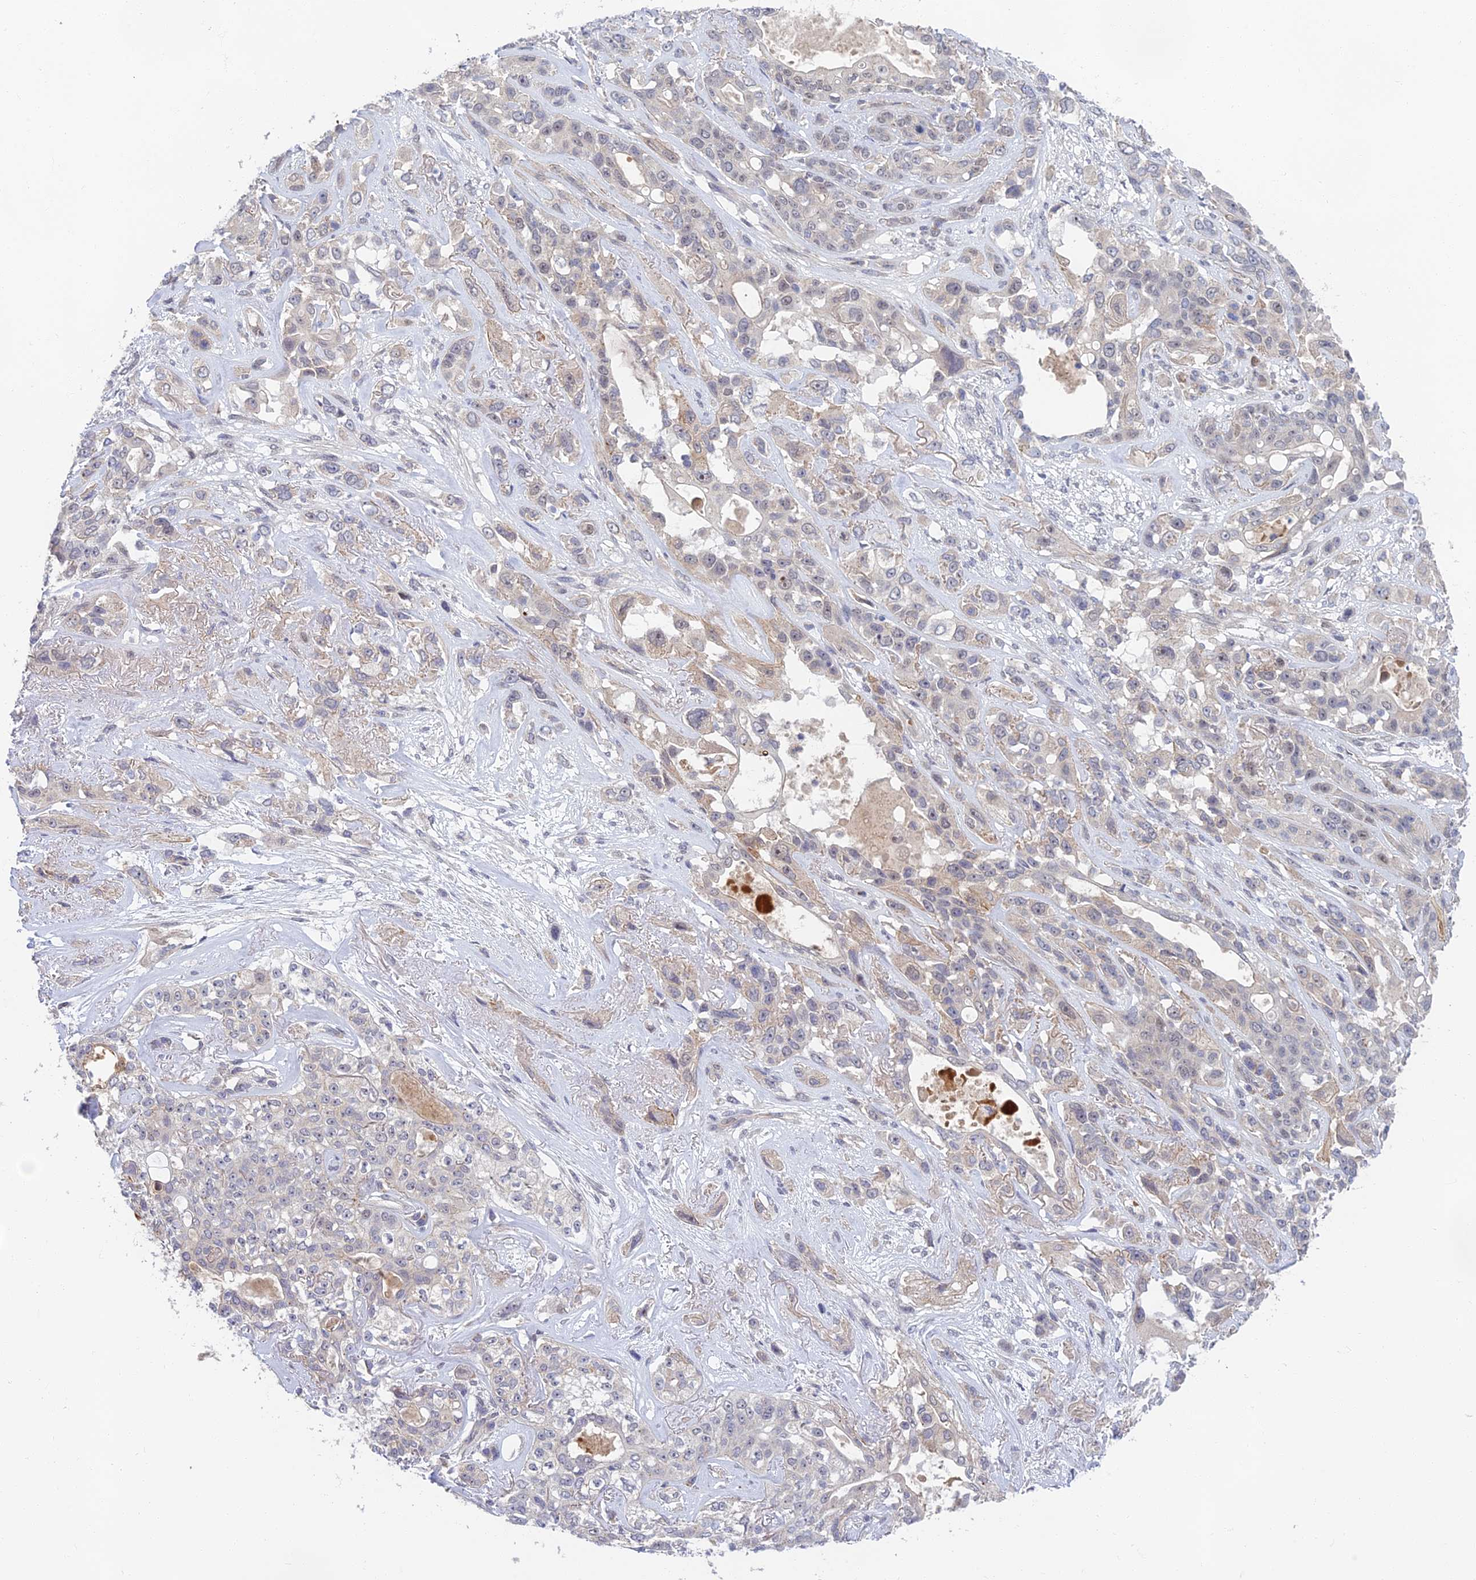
{"staining": {"intensity": "negative", "quantity": "none", "location": "none"}, "tissue": "lung cancer", "cell_type": "Tumor cells", "image_type": "cancer", "snomed": [{"axis": "morphology", "description": "Squamous cell carcinoma, NOS"}, {"axis": "topography", "description": "Lung"}], "caption": "IHC photomicrograph of neoplastic tissue: squamous cell carcinoma (lung) stained with DAB reveals no significant protein staining in tumor cells.", "gene": "EARS2", "patient": {"sex": "female", "age": 70}}